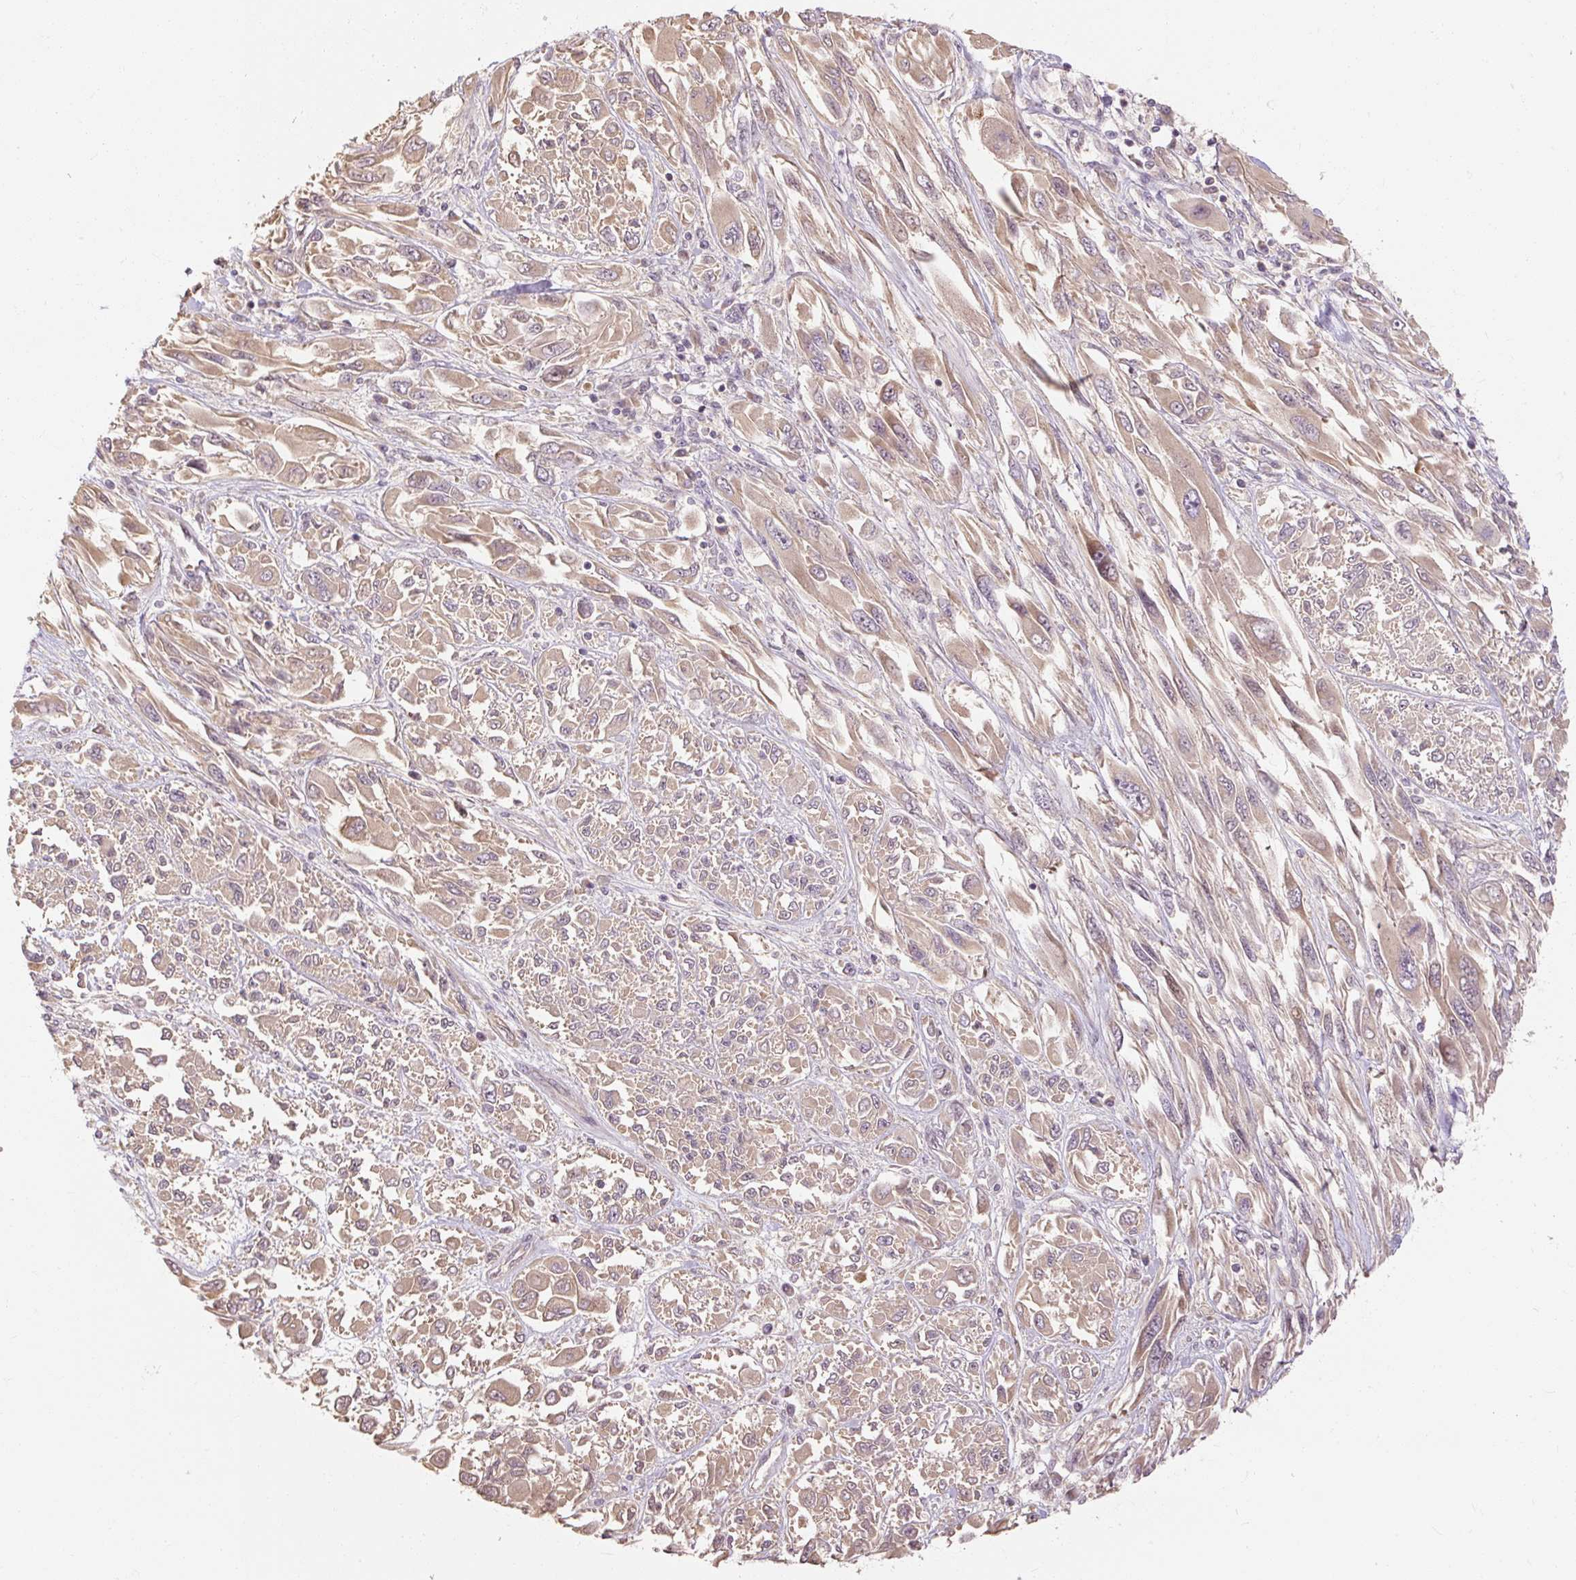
{"staining": {"intensity": "weak", "quantity": ">75%", "location": "cytoplasmic/membranous"}, "tissue": "melanoma", "cell_type": "Tumor cells", "image_type": "cancer", "snomed": [{"axis": "morphology", "description": "Malignant melanoma, NOS"}, {"axis": "topography", "description": "Skin"}], "caption": "Protein staining shows weak cytoplasmic/membranous expression in approximately >75% of tumor cells in melanoma.", "gene": "RB1CC1", "patient": {"sex": "female", "age": 91}}